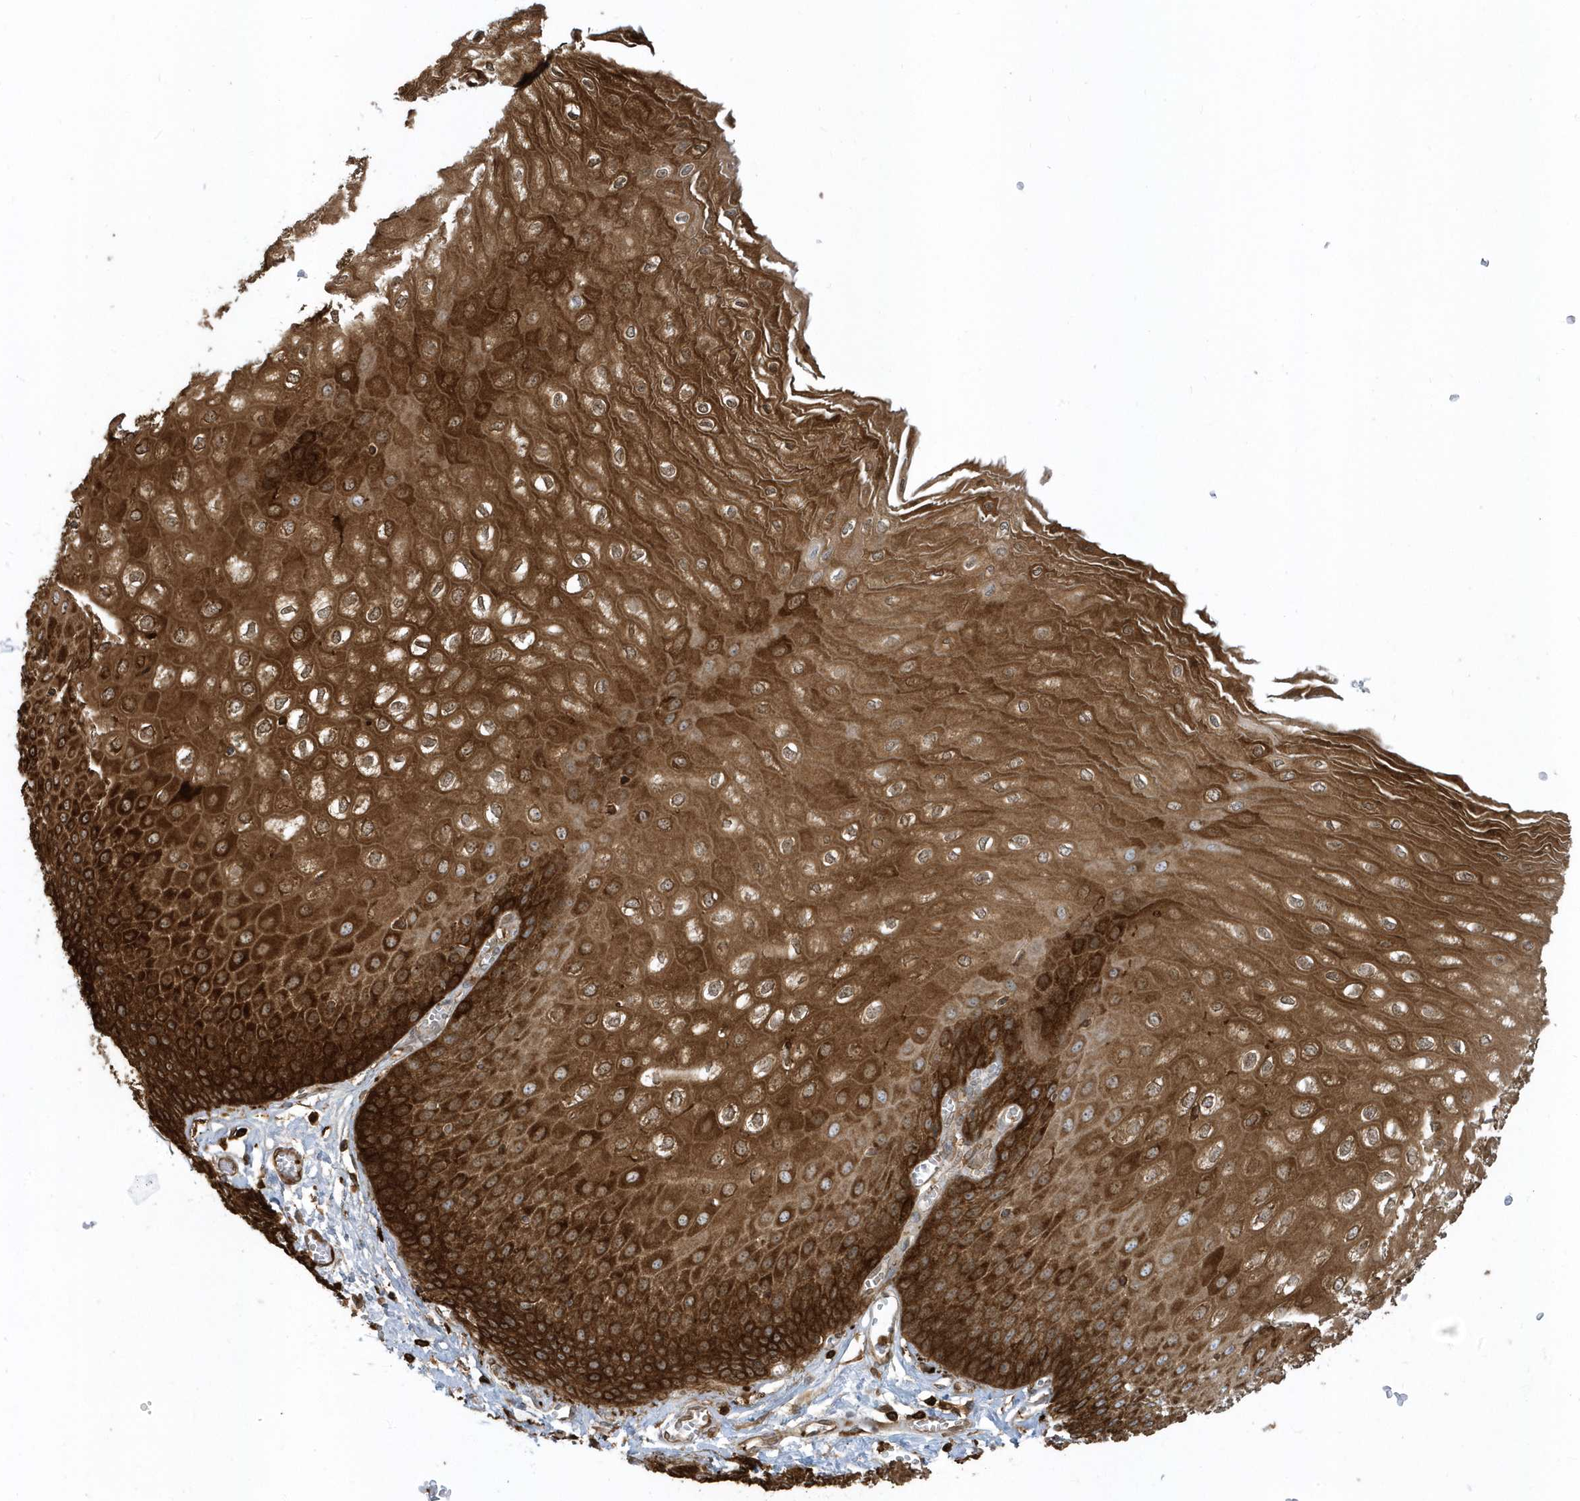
{"staining": {"intensity": "strong", "quantity": ">75%", "location": "cytoplasmic/membranous"}, "tissue": "esophagus", "cell_type": "Squamous epithelial cells", "image_type": "normal", "snomed": [{"axis": "morphology", "description": "Normal tissue, NOS"}, {"axis": "topography", "description": "Esophagus"}], "caption": "Protein expression analysis of benign human esophagus reveals strong cytoplasmic/membranous positivity in about >75% of squamous epithelial cells. Immunohistochemistry (ihc) stains the protein of interest in brown and the nuclei are stained blue.", "gene": "CLCN6", "patient": {"sex": "male", "age": 60}}